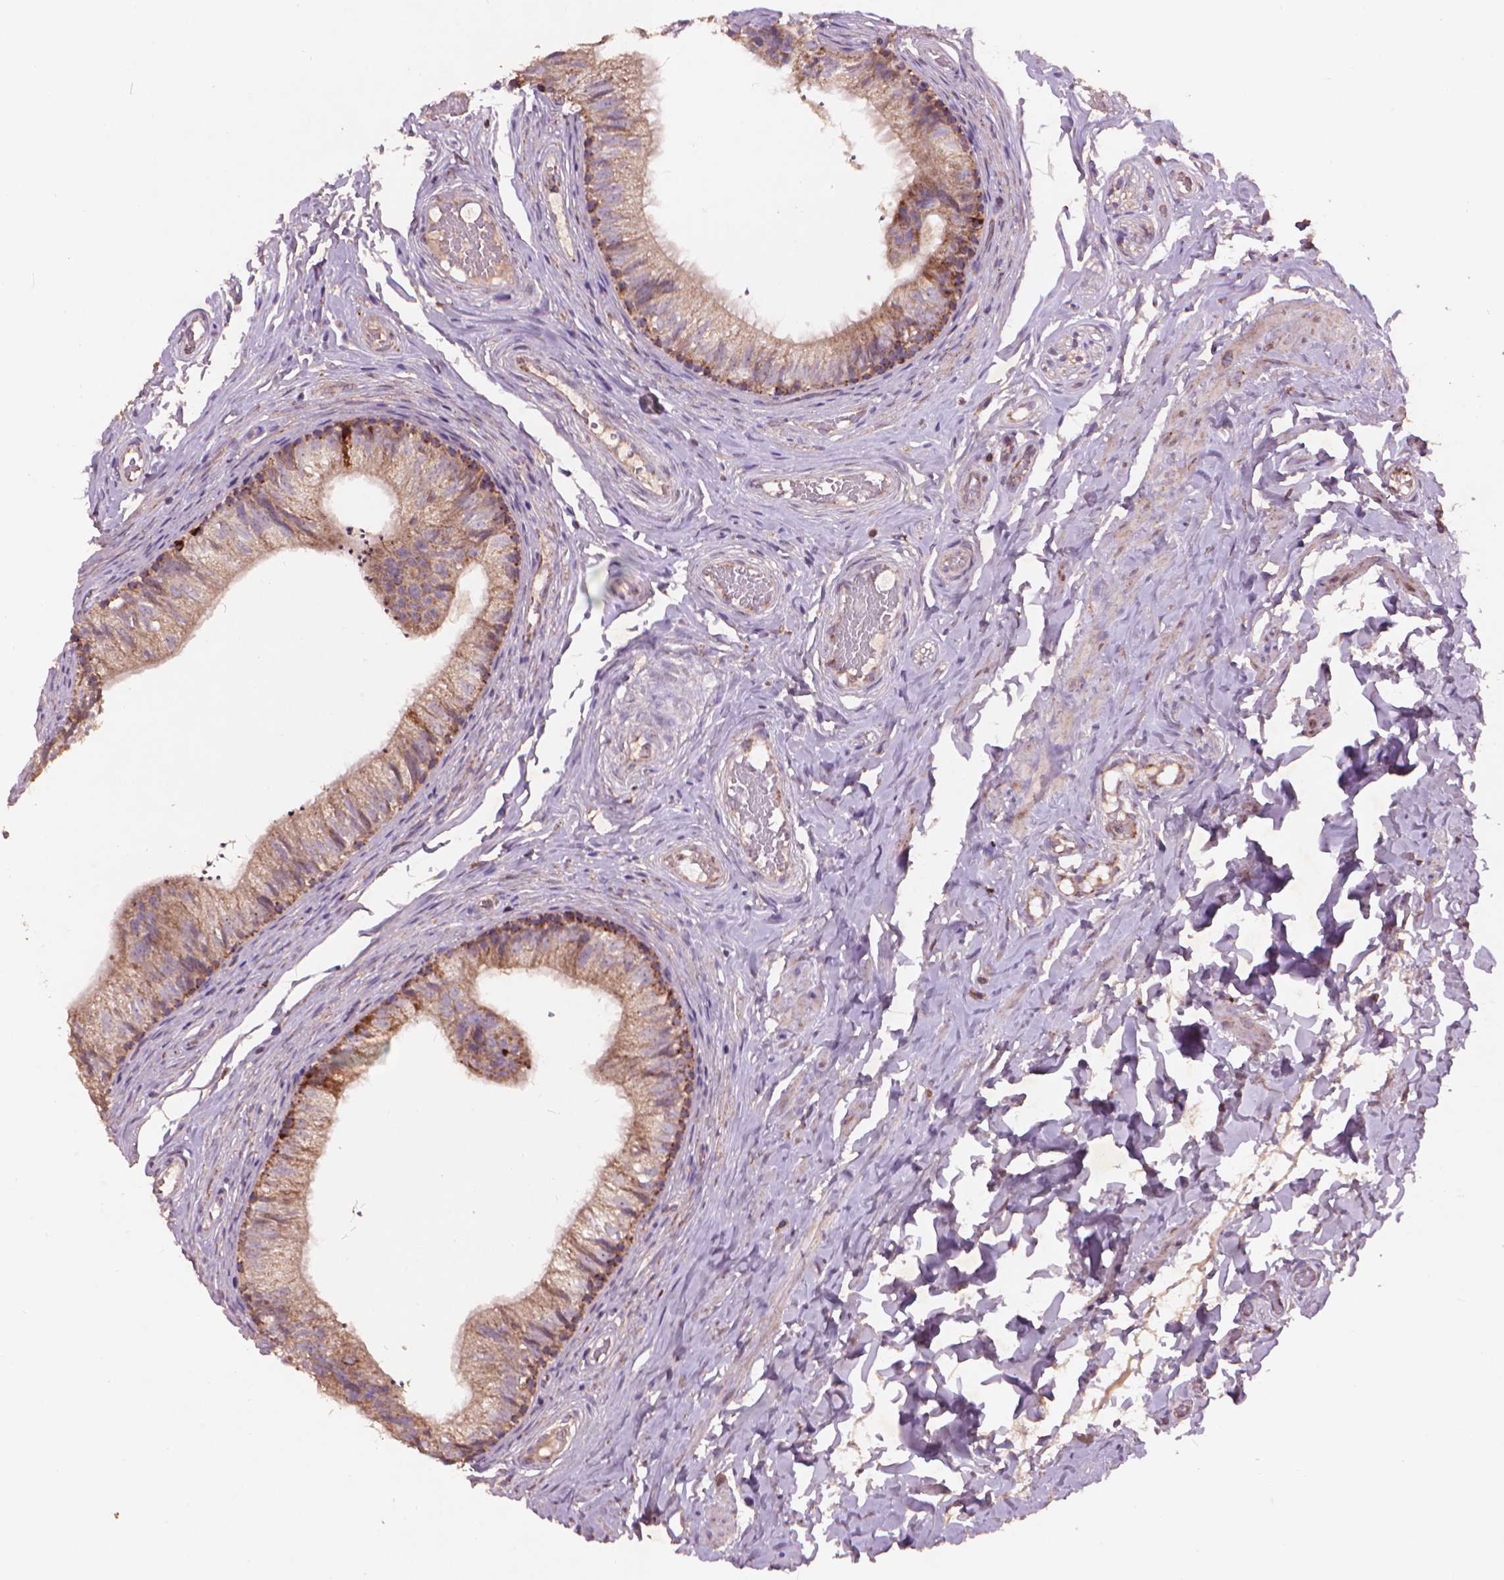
{"staining": {"intensity": "moderate", "quantity": ">75%", "location": "cytoplasmic/membranous"}, "tissue": "epididymis", "cell_type": "Glandular cells", "image_type": "normal", "snomed": [{"axis": "morphology", "description": "Normal tissue, NOS"}, {"axis": "topography", "description": "Epididymis"}], "caption": "Protein expression analysis of normal epididymis reveals moderate cytoplasmic/membranous staining in about >75% of glandular cells. (brown staining indicates protein expression, while blue staining denotes nuclei).", "gene": "NLRX1", "patient": {"sex": "male", "age": 29}}